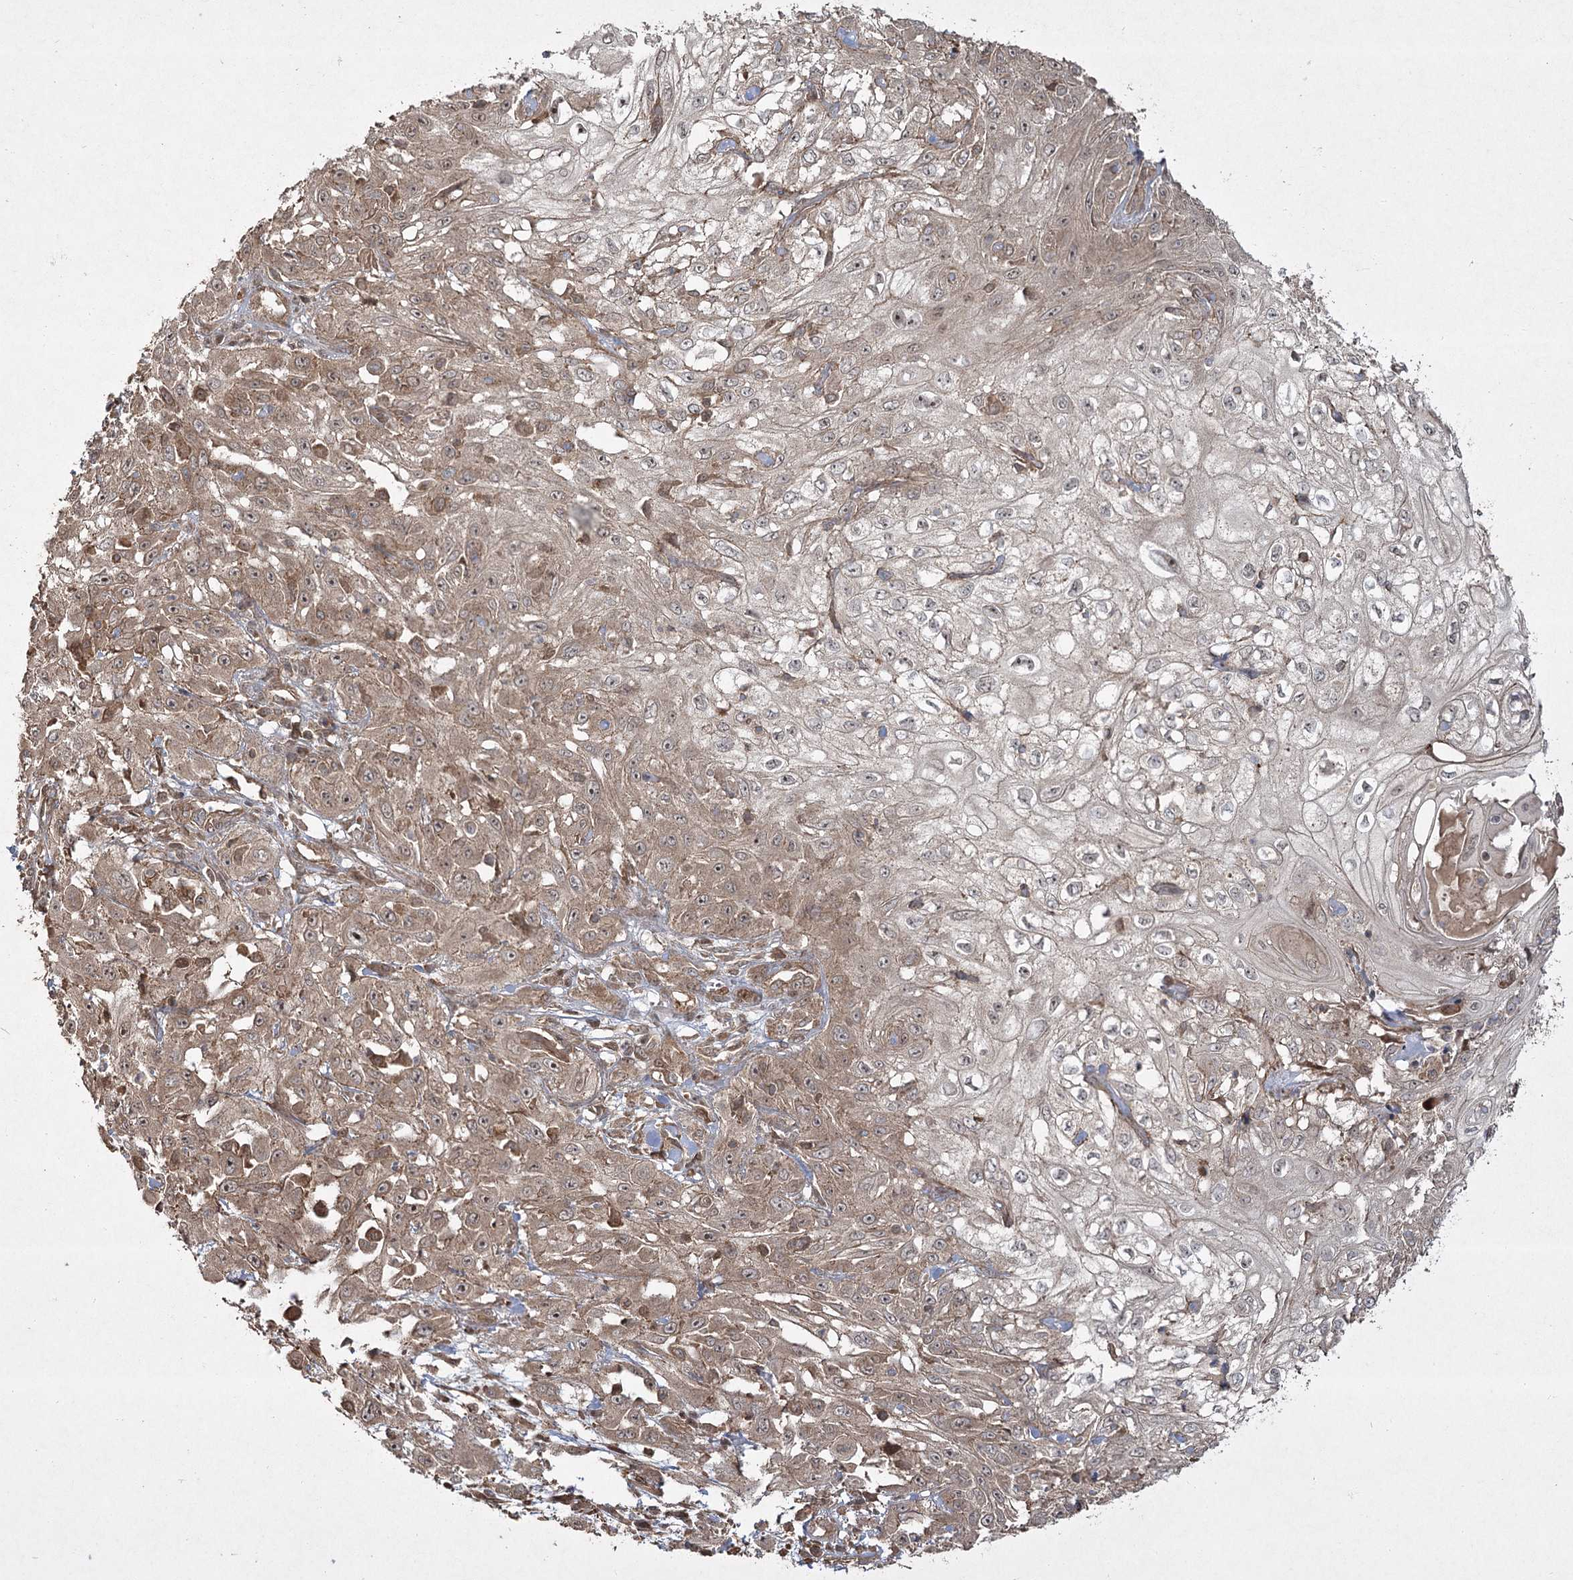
{"staining": {"intensity": "weak", "quantity": ">75%", "location": "cytoplasmic/membranous,nuclear"}, "tissue": "skin cancer", "cell_type": "Tumor cells", "image_type": "cancer", "snomed": [{"axis": "morphology", "description": "Squamous cell carcinoma, NOS"}, {"axis": "morphology", "description": "Squamous cell carcinoma, metastatic, NOS"}, {"axis": "topography", "description": "Skin"}, {"axis": "topography", "description": "Lymph node"}], "caption": "Skin squamous cell carcinoma stained with a protein marker shows weak staining in tumor cells.", "gene": "CPLANE1", "patient": {"sex": "male", "age": 75}}